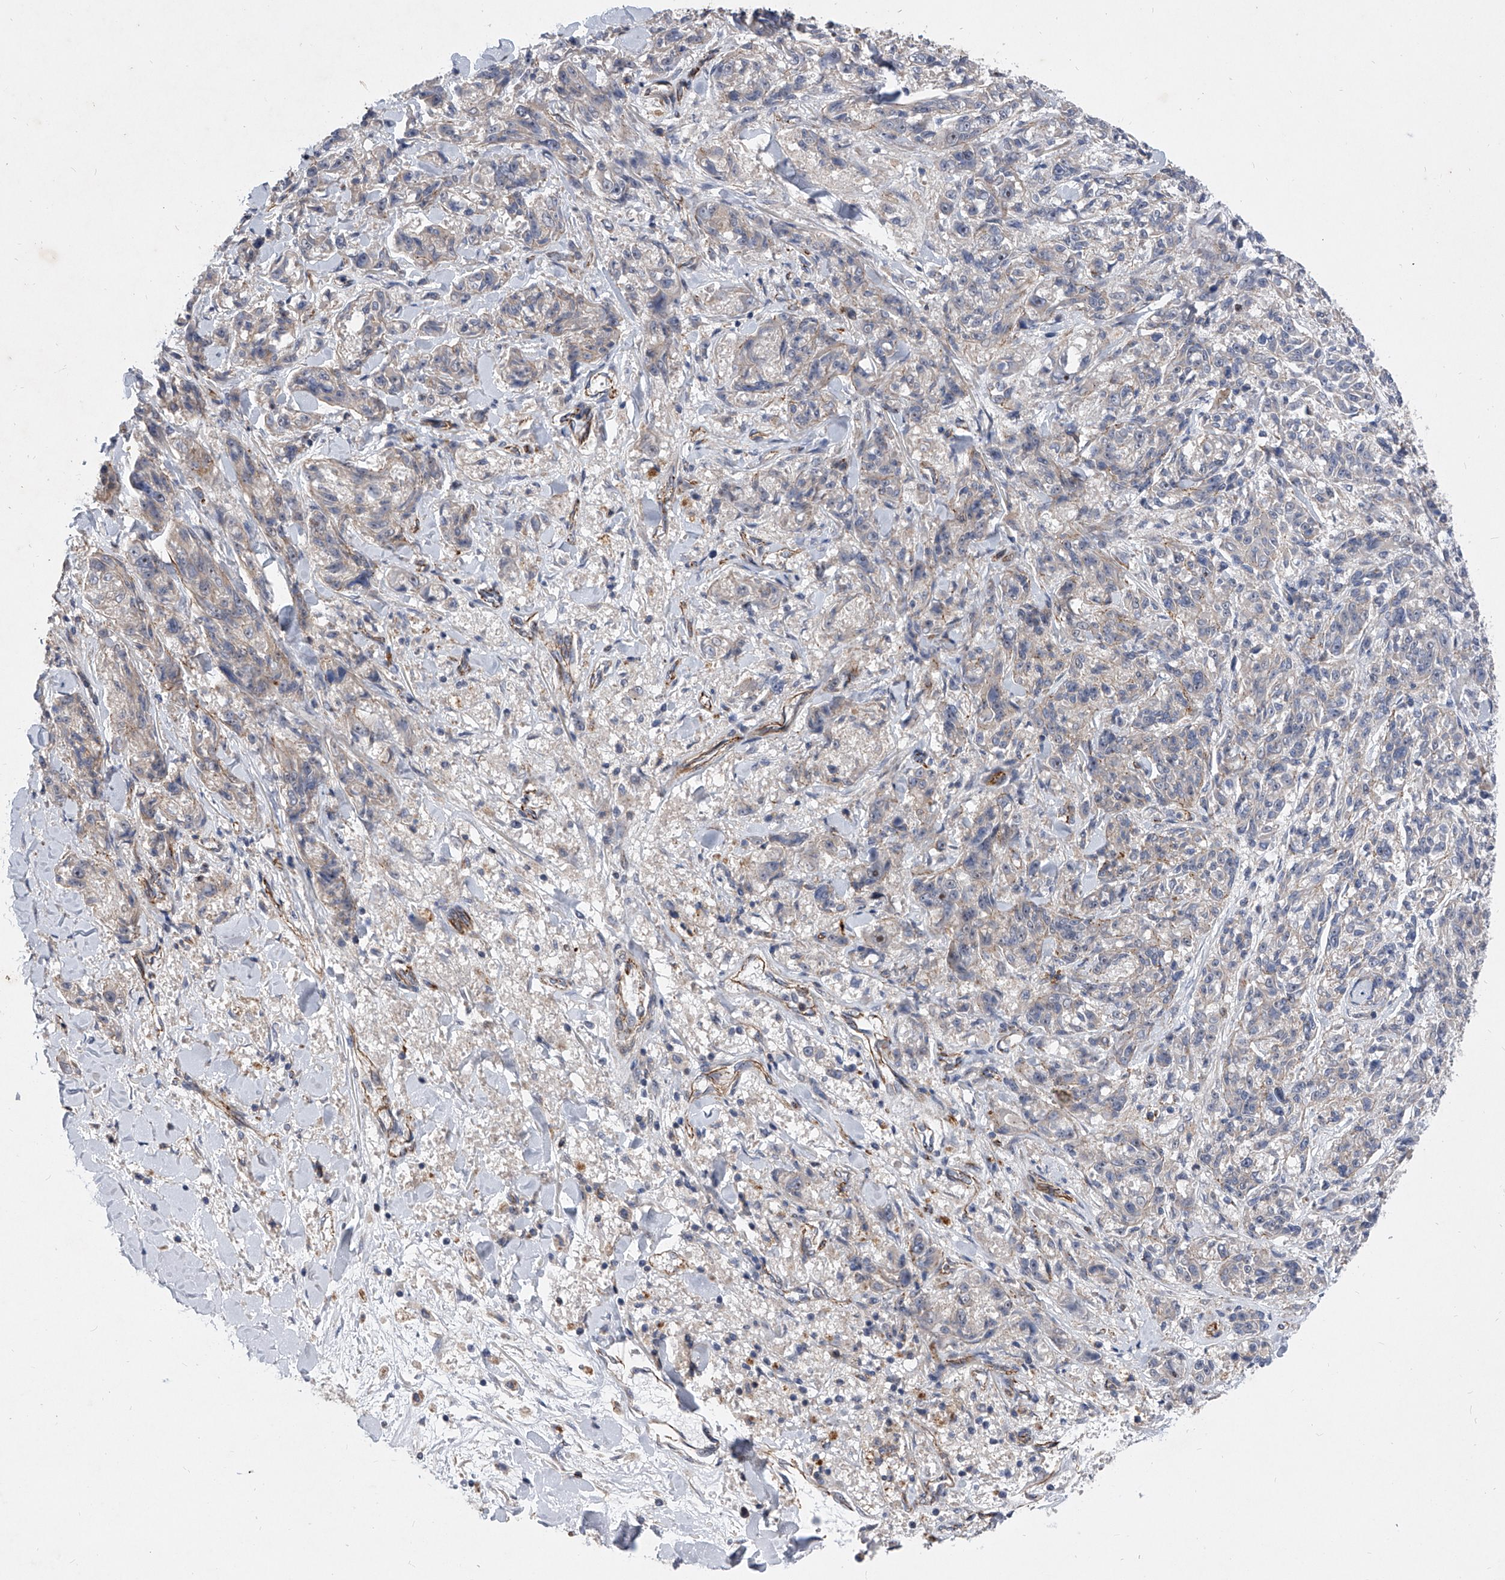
{"staining": {"intensity": "negative", "quantity": "none", "location": "none"}, "tissue": "melanoma", "cell_type": "Tumor cells", "image_type": "cancer", "snomed": [{"axis": "morphology", "description": "Malignant melanoma, NOS"}, {"axis": "topography", "description": "Skin"}], "caption": "Immunohistochemical staining of human malignant melanoma reveals no significant positivity in tumor cells.", "gene": "MINDY4", "patient": {"sex": "male", "age": 53}}